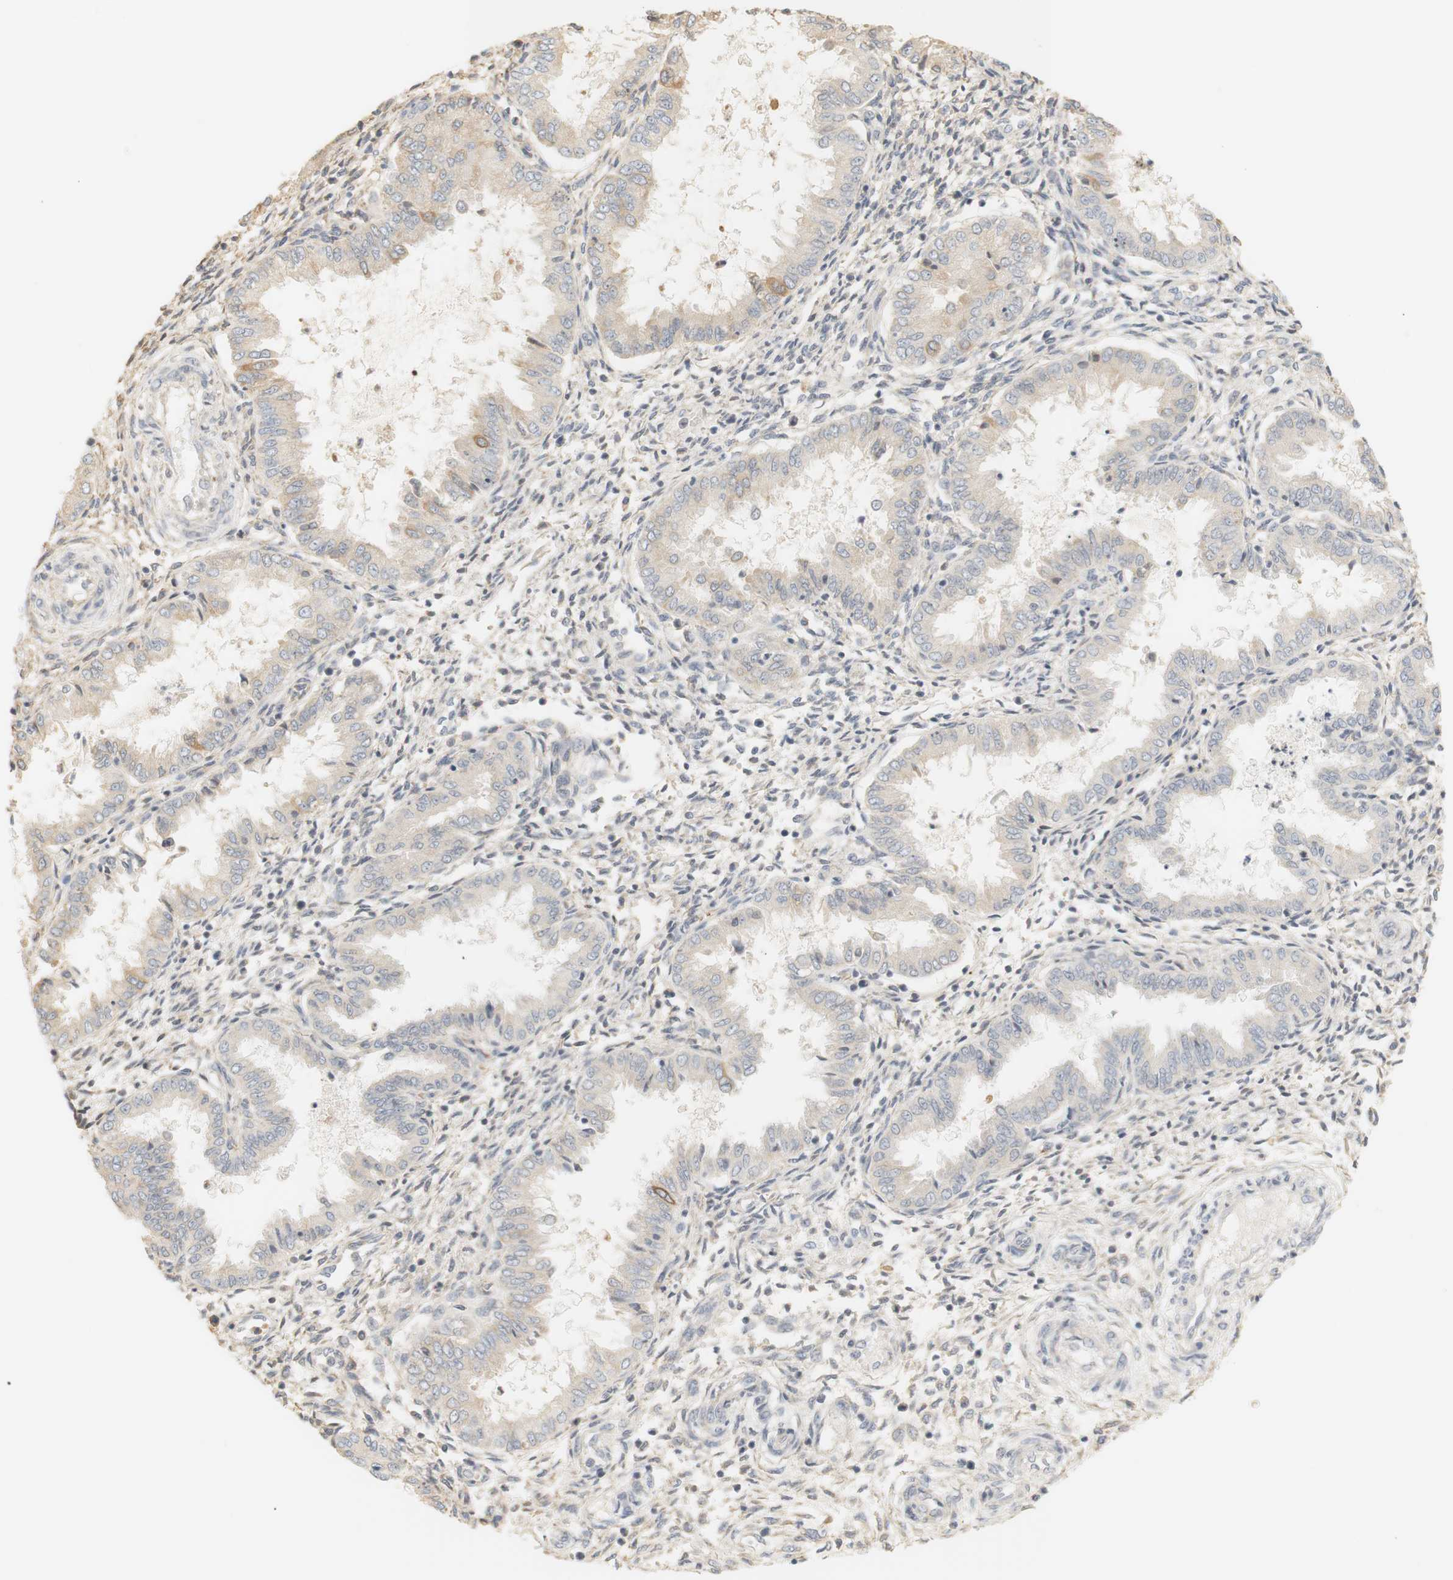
{"staining": {"intensity": "weak", "quantity": "<25%", "location": "cytoplasmic/membranous"}, "tissue": "endometrium", "cell_type": "Cells in endometrial stroma", "image_type": "normal", "snomed": [{"axis": "morphology", "description": "Normal tissue, NOS"}, {"axis": "topography", "description": "Endometrium"}], "caption": "Normal endometrium was stained to show a protein in brown. There is no significant expression in cells in endometrial stroma. (Immunohistochemistry (ihc), brightfield microscopy, high magnification).", "gene": "RTN3", "patient": {"sex": "female", "age": 33}}